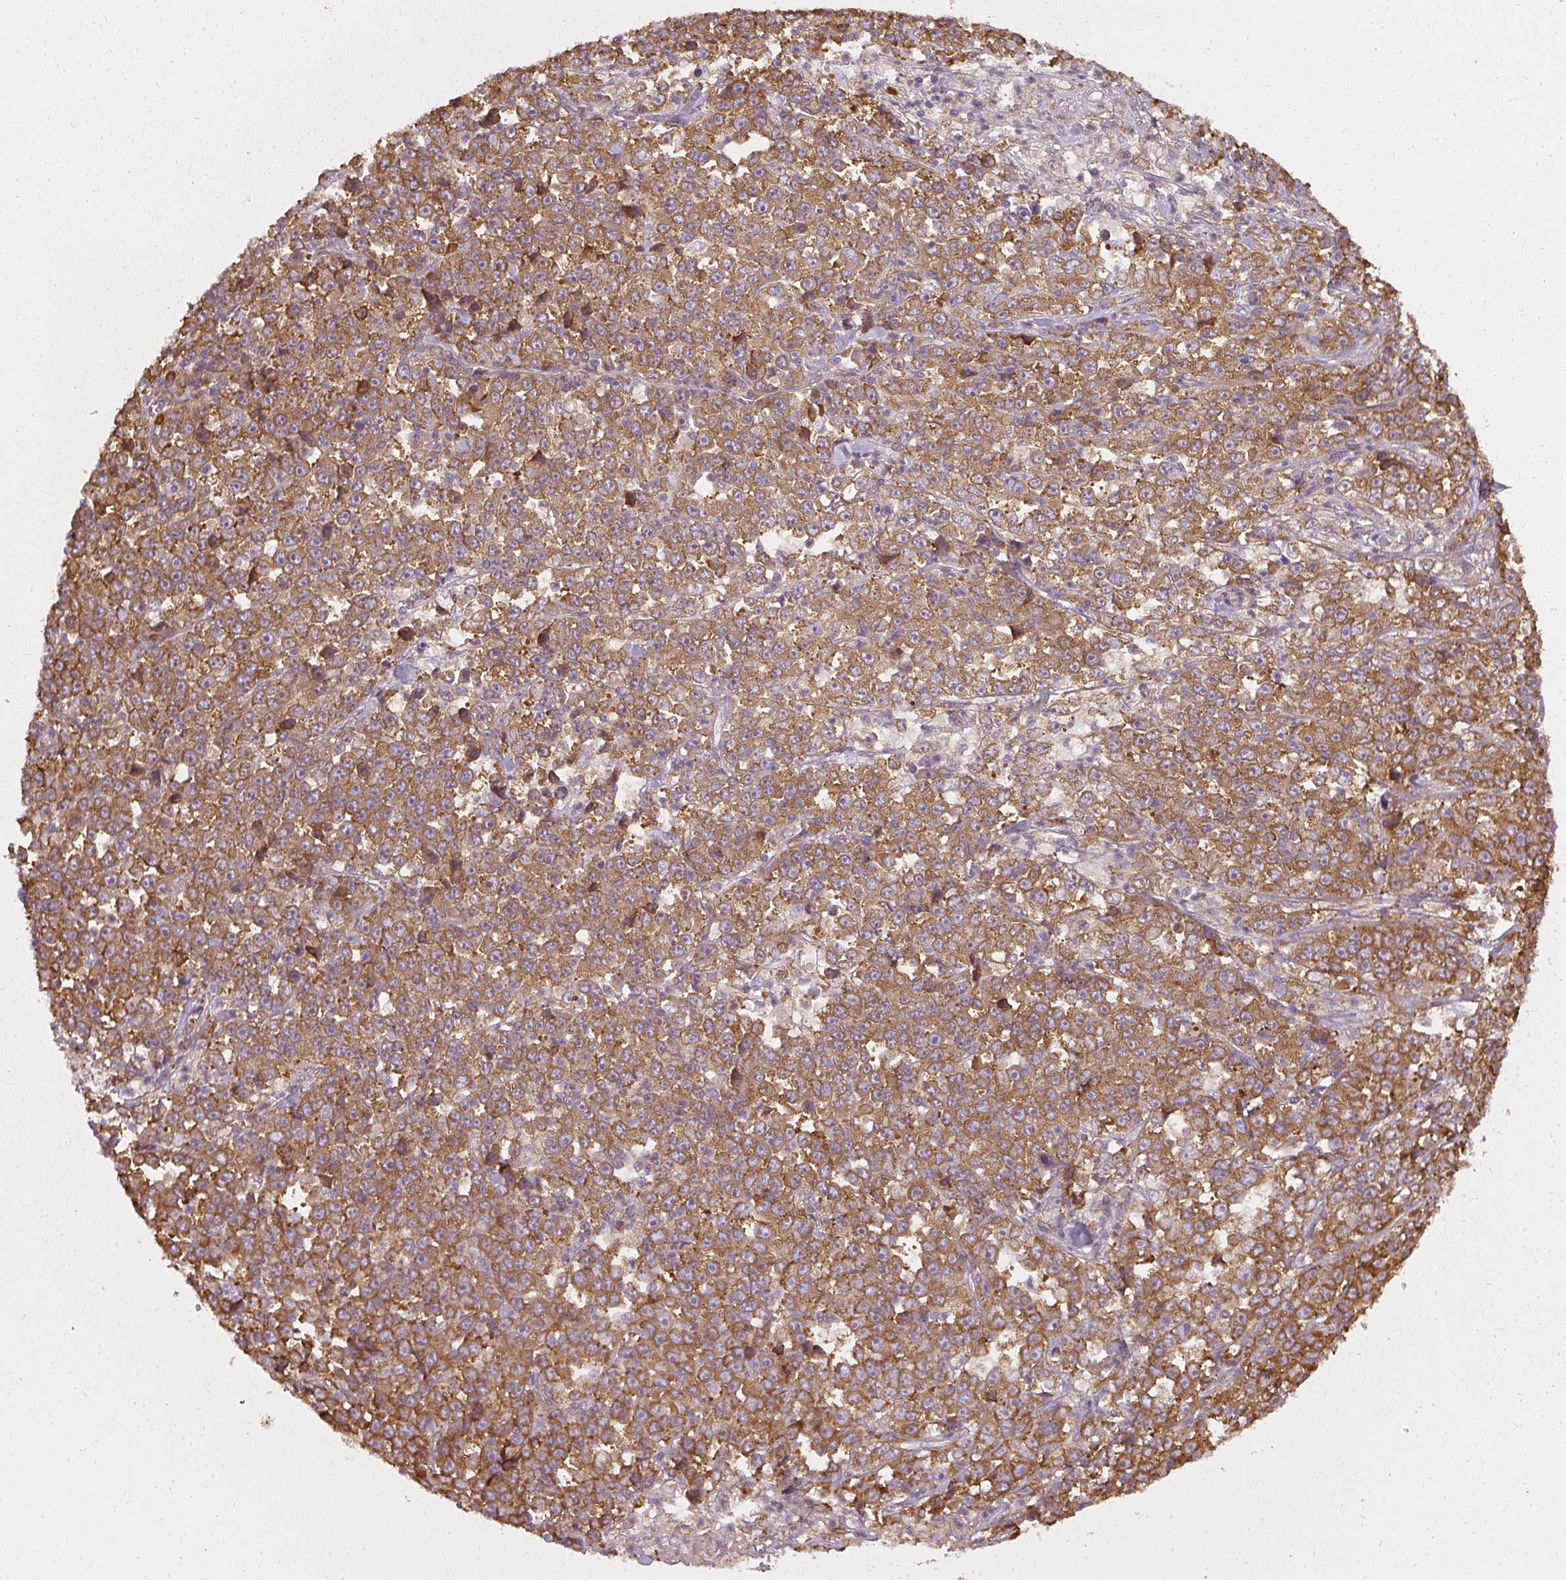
{"staining": {"intensity": "strong", "quantity": ">75%", "location": "cytoplasmic/membranous"}, "tissue": "stomach cancer", "cell_type": "Tumor cells", "image_type": "cancer", "snomed": [{"axis": "morphology", "description": "Normal tissue, NOS"}, {"axis": "morphology", "description": "Adenocarcinoma, NOS"}, {"axis": "topography", "description": "Stomach, upper"}, {"axis": "topography", "description": "Stomach"}], "caption": "Protein staining displays strong cytoplasmic/membranous positivity in about >75% of tumor cells in stomach adenocarcinoma. The staining is performed using DAB brown chromogen to label protein expression. The nuclei are counter-stained blue using hematoxylin.", "gene": "RPL24", "patient": {"sex": "male", "age": 59}}